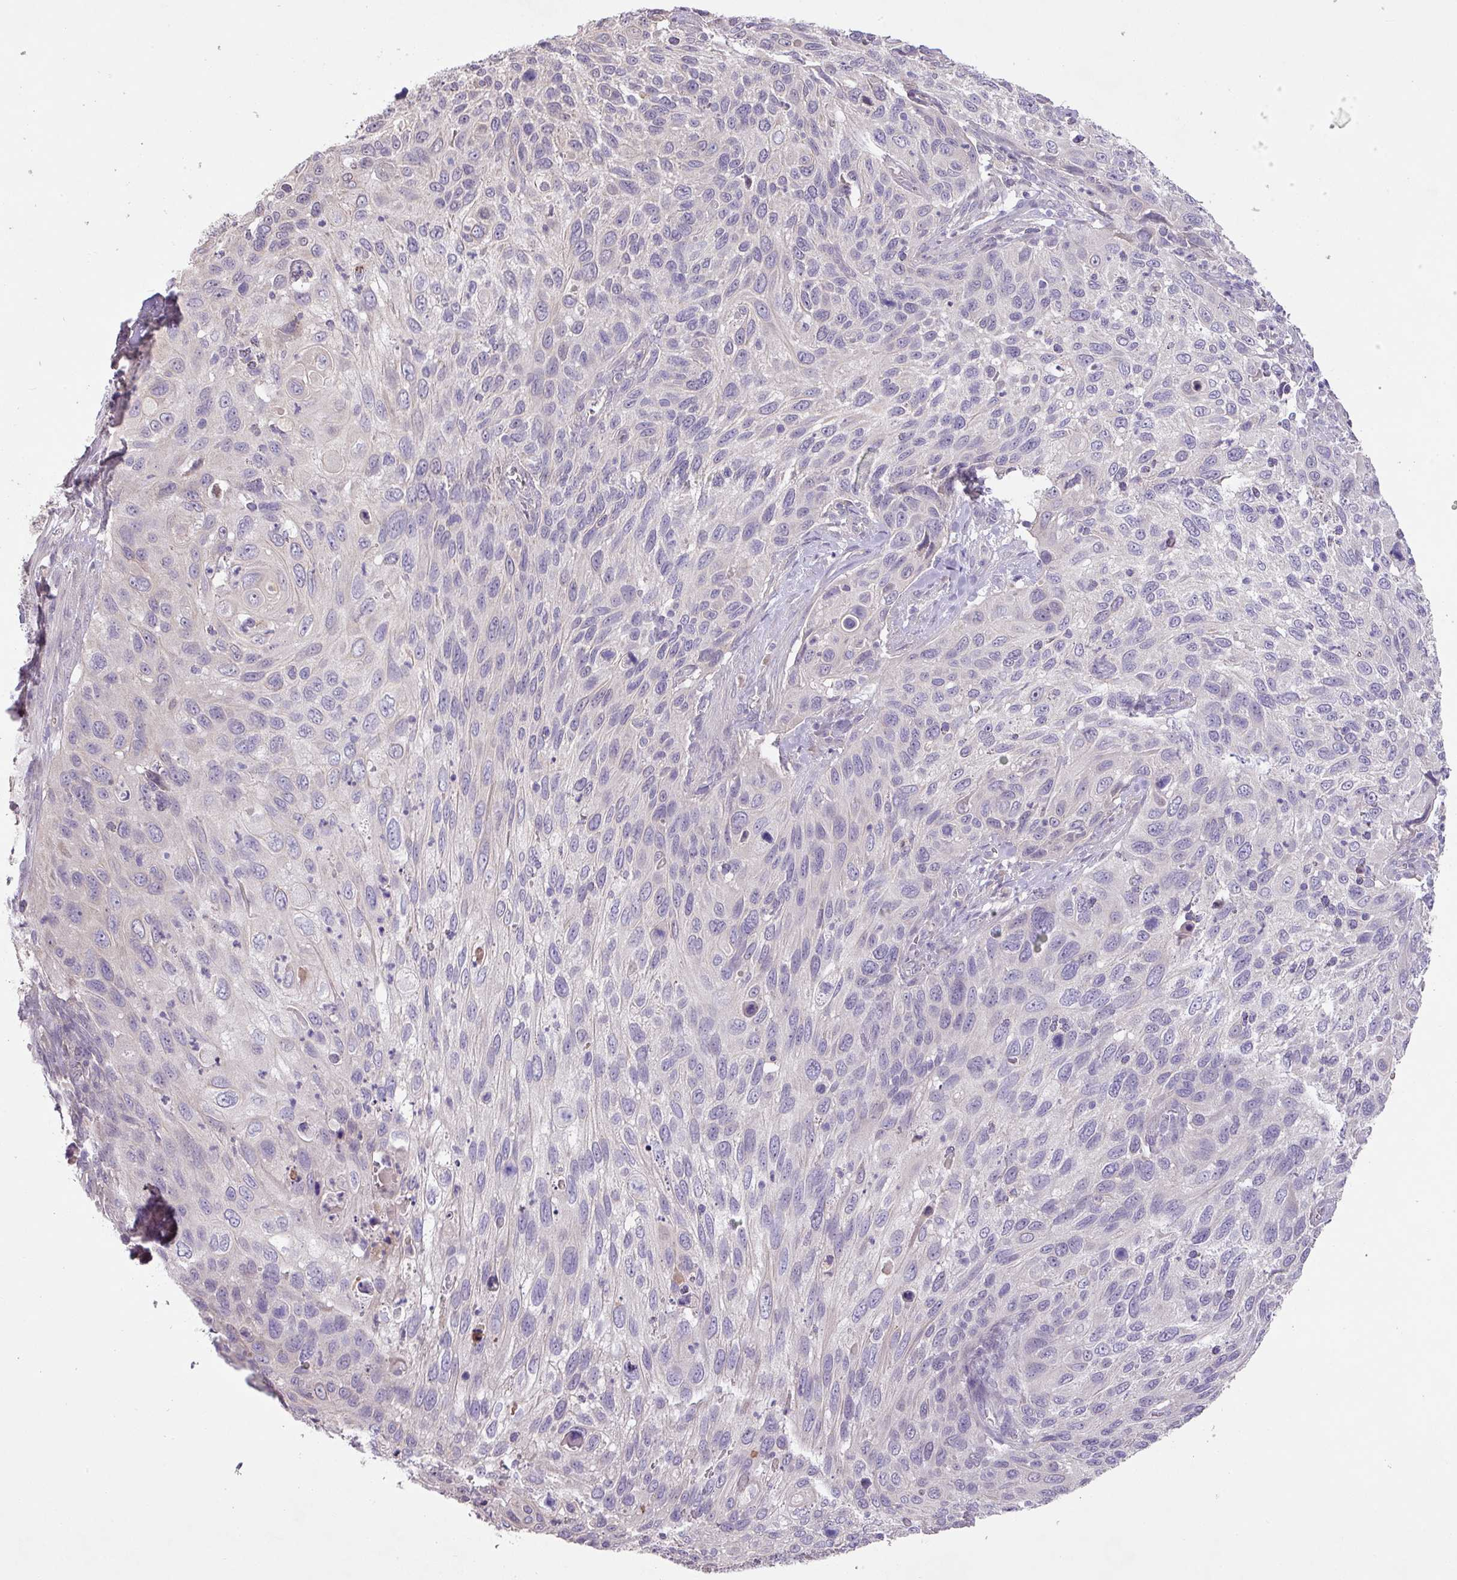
{"staining": {"intensity": "negative", "quantity": "none", "location": "none"}, "tissue": "cervical cancer", "cell_type": "Tumor cells", "image_type": "cancer", "snomed": [{"axis": "morphology", "description": "Squamous cell carcinoma, NOS"}, {"axis": "topography", "description": "Cervix"}], "caption": "Micrograph shows no protein positivity in tumor cells of cervical squamous cell carcinoma tissue. (Brightfield microscopy of DAB (3,3'-diaminobenzidine) IHC at high magnification).", "gene": "PRADC1", "patient": {"sex": "female", "age": 70}}